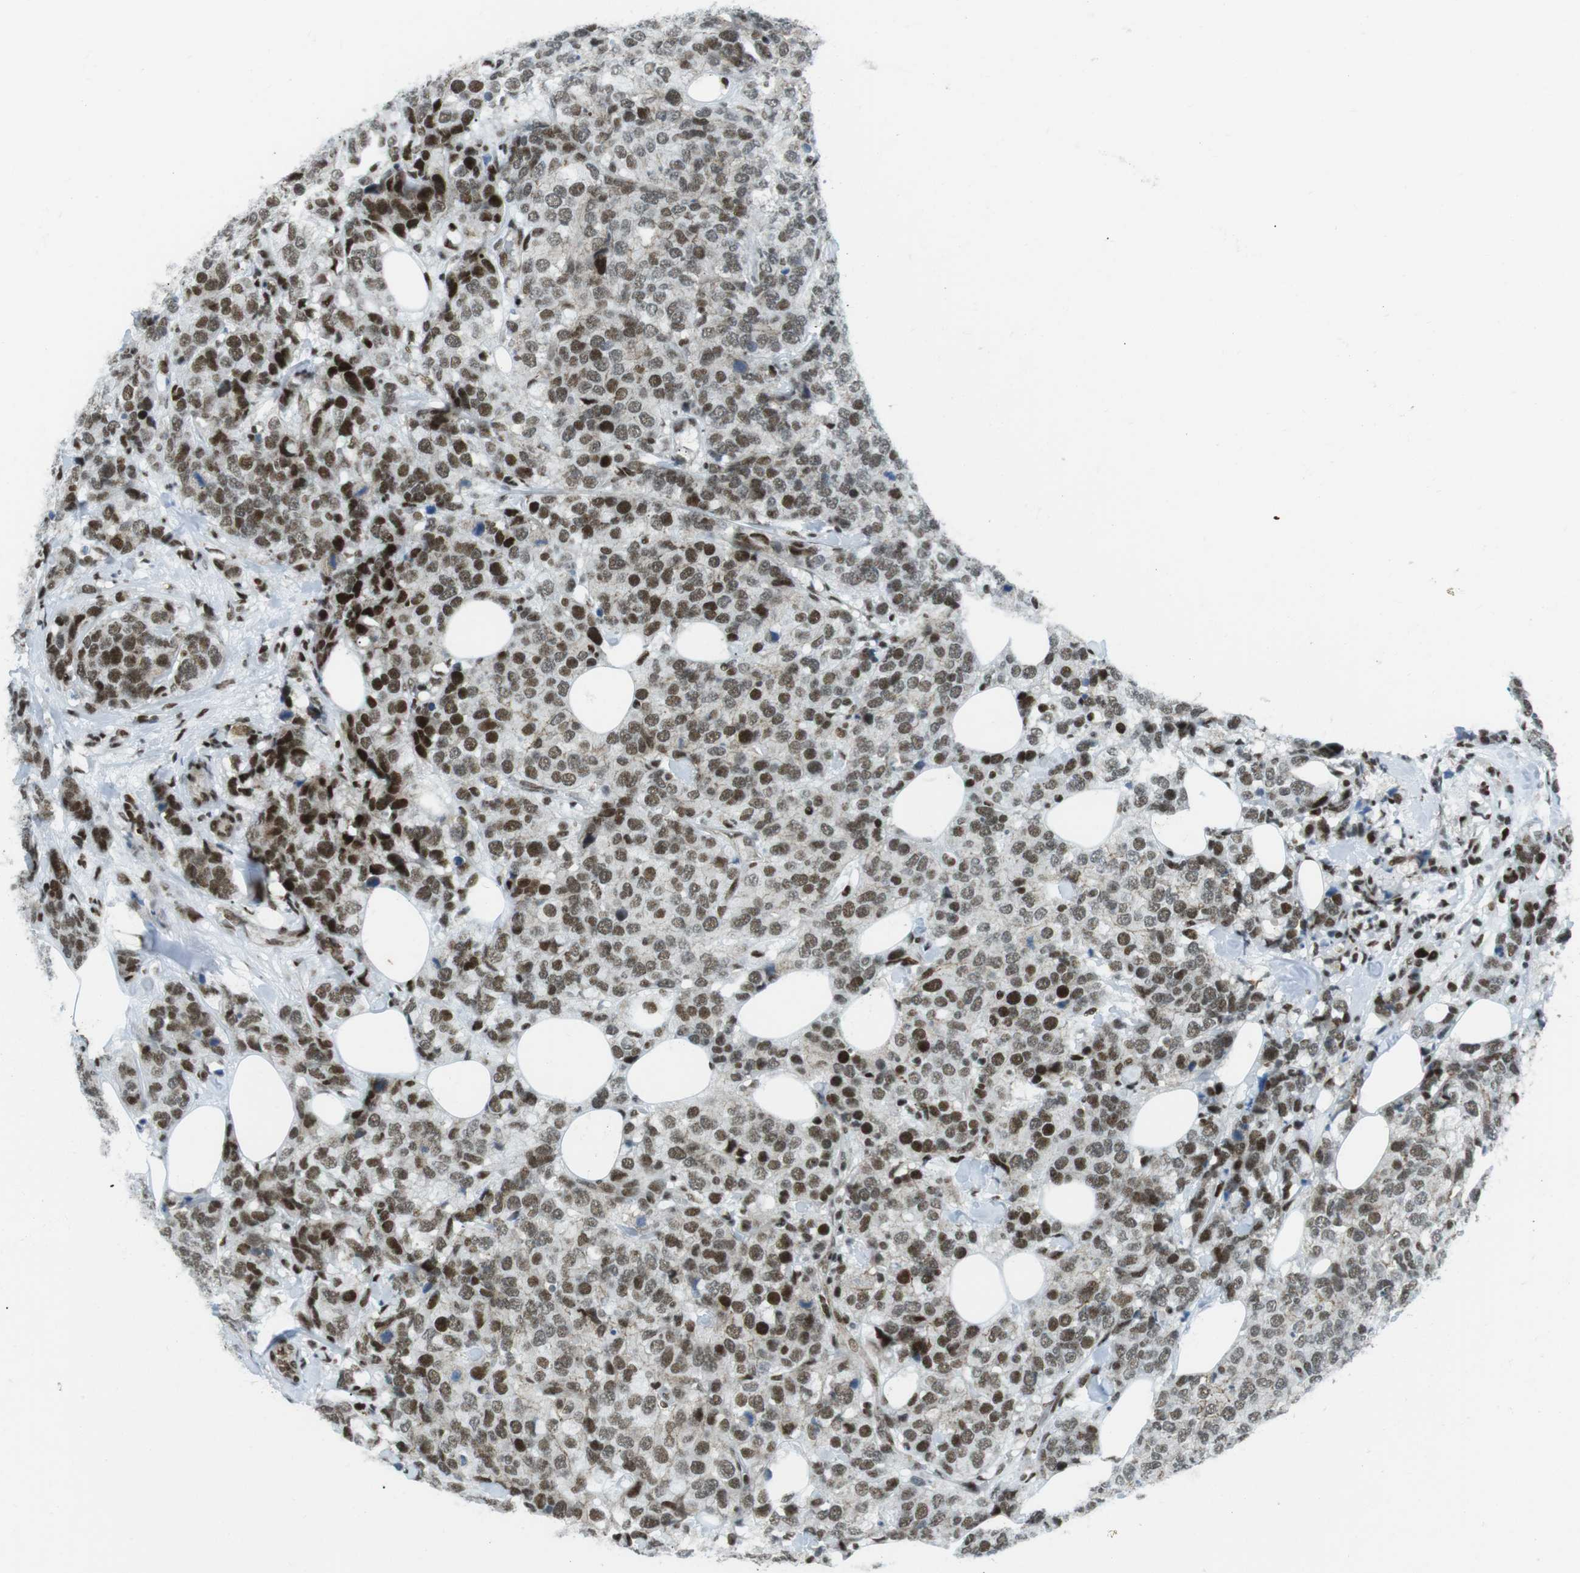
{"staining": {"intensity": "moderate", "quantity": ">75%", "location": "nuclear"}, "tissue": "breast cancer", "cell_type": "Tumor cells", "image_type": "cancer", "snomed": [{"axis": "morphology", "description": "Lobular carcinoma"}, {"axis": "topography", "description": "Breast"}], "caption": "DAB immunohistochemical staining of breast cancer displays moderate nuclear protein staining in approximately >75% of tumor cells. (Stains: DAB (3,3'-diaminobenzidine) in brown, nuclei in blue, Microscopy: brightfield microscopy at high magnification).", "gene": "ARID1A", "patient": {"sex": "female", "age": 59}}